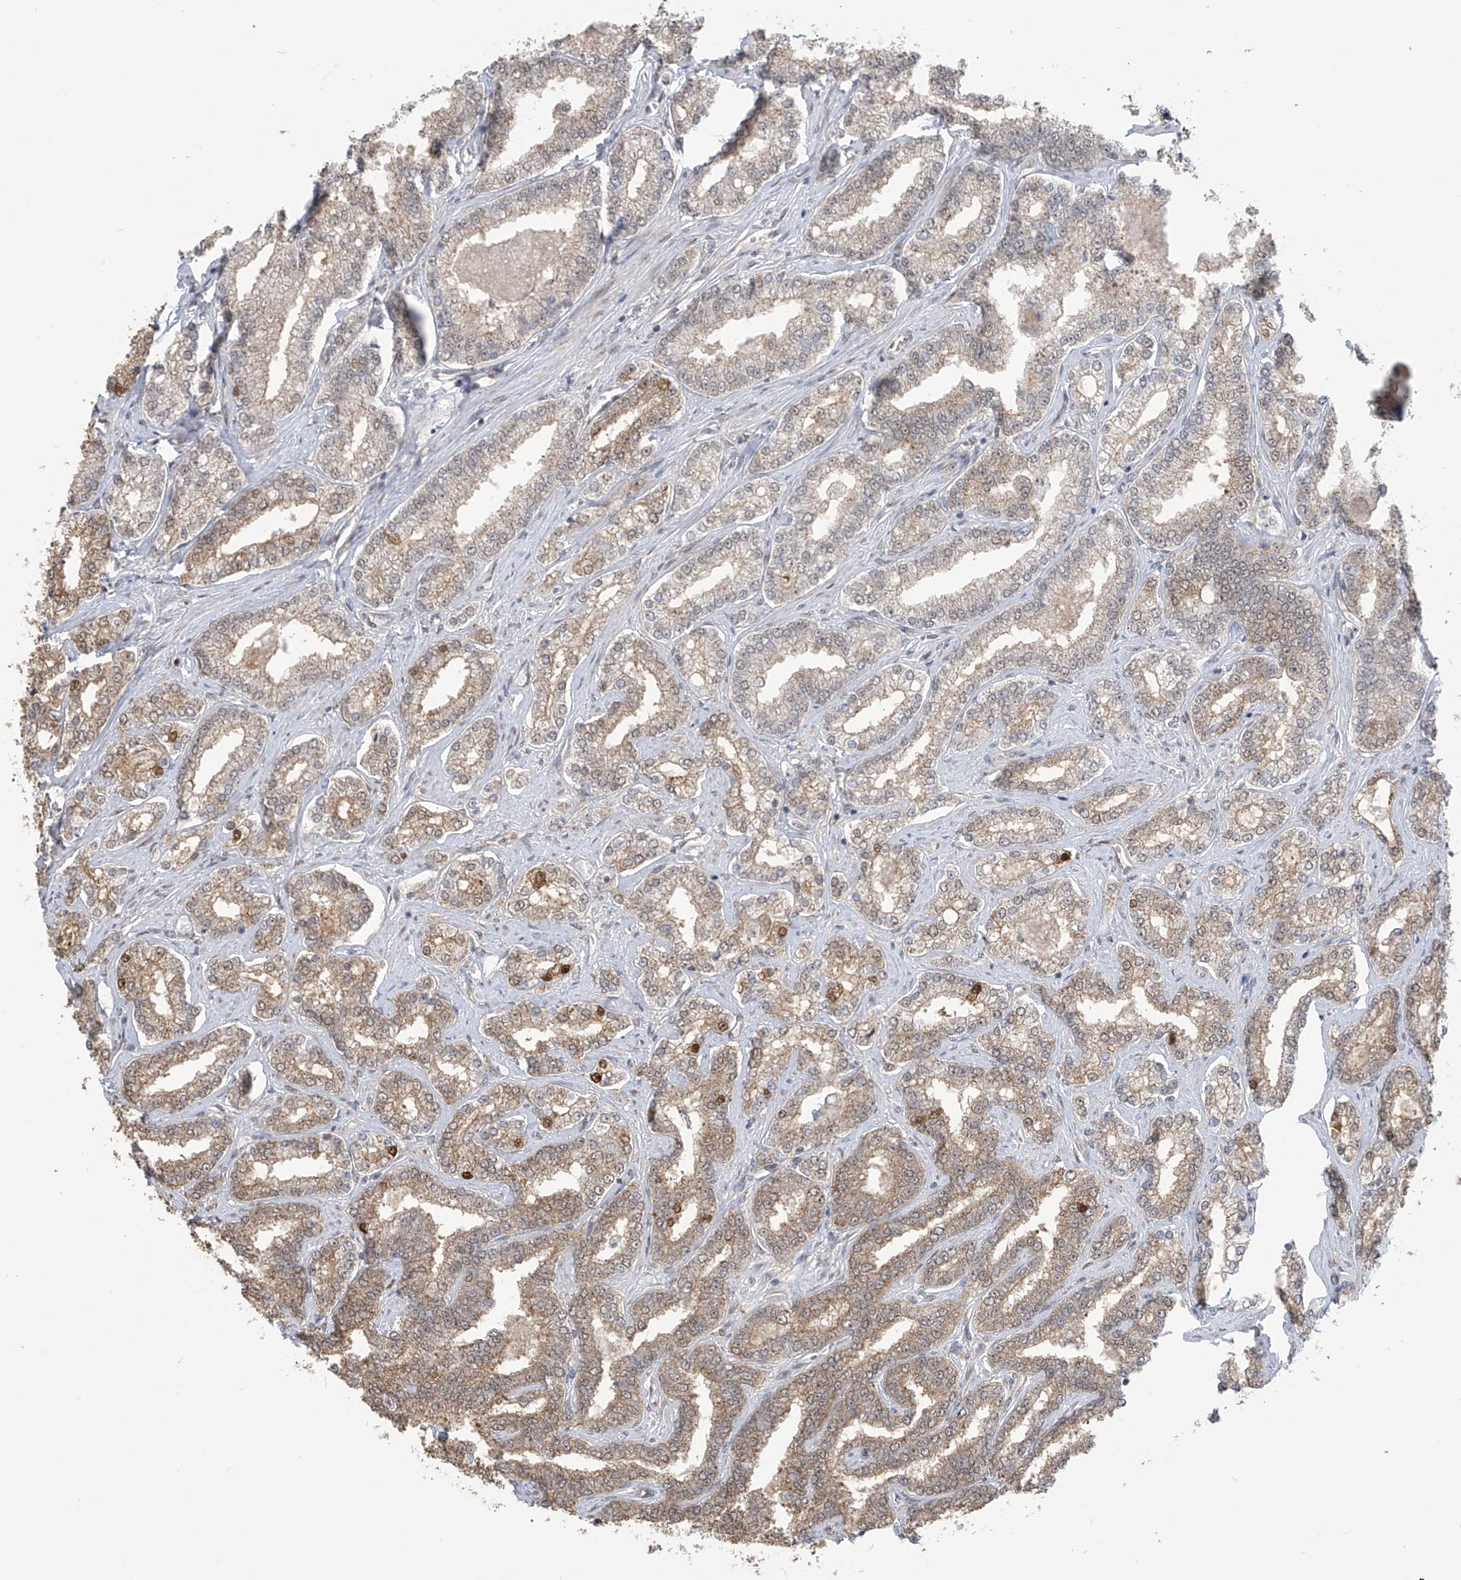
{"staining": {"intensity": "moderate", "quantity": ">75%", "location": "cytoplasmic/membranous,nuclear"}, "tissue": "prostate cancer", "cell_type": "Tumor cells", "image_type": "cancer", "snomed": [{"axis": "morphology", "description": "Normal tissue, NOS"}, {"axis": "morphology", "description": "Adenocarcinoma, High grade"}, {"axis": "topography", "description": "Prostate"}], "caption": "Immunohistochemical staining of human prostate cancer reveals moderate cytoplasmic/membranous and nuclear protein staining in approximately >75% of tumor cells.", "gene": "KIAA1522", "patient": {"sex": "male", "age": 83}}